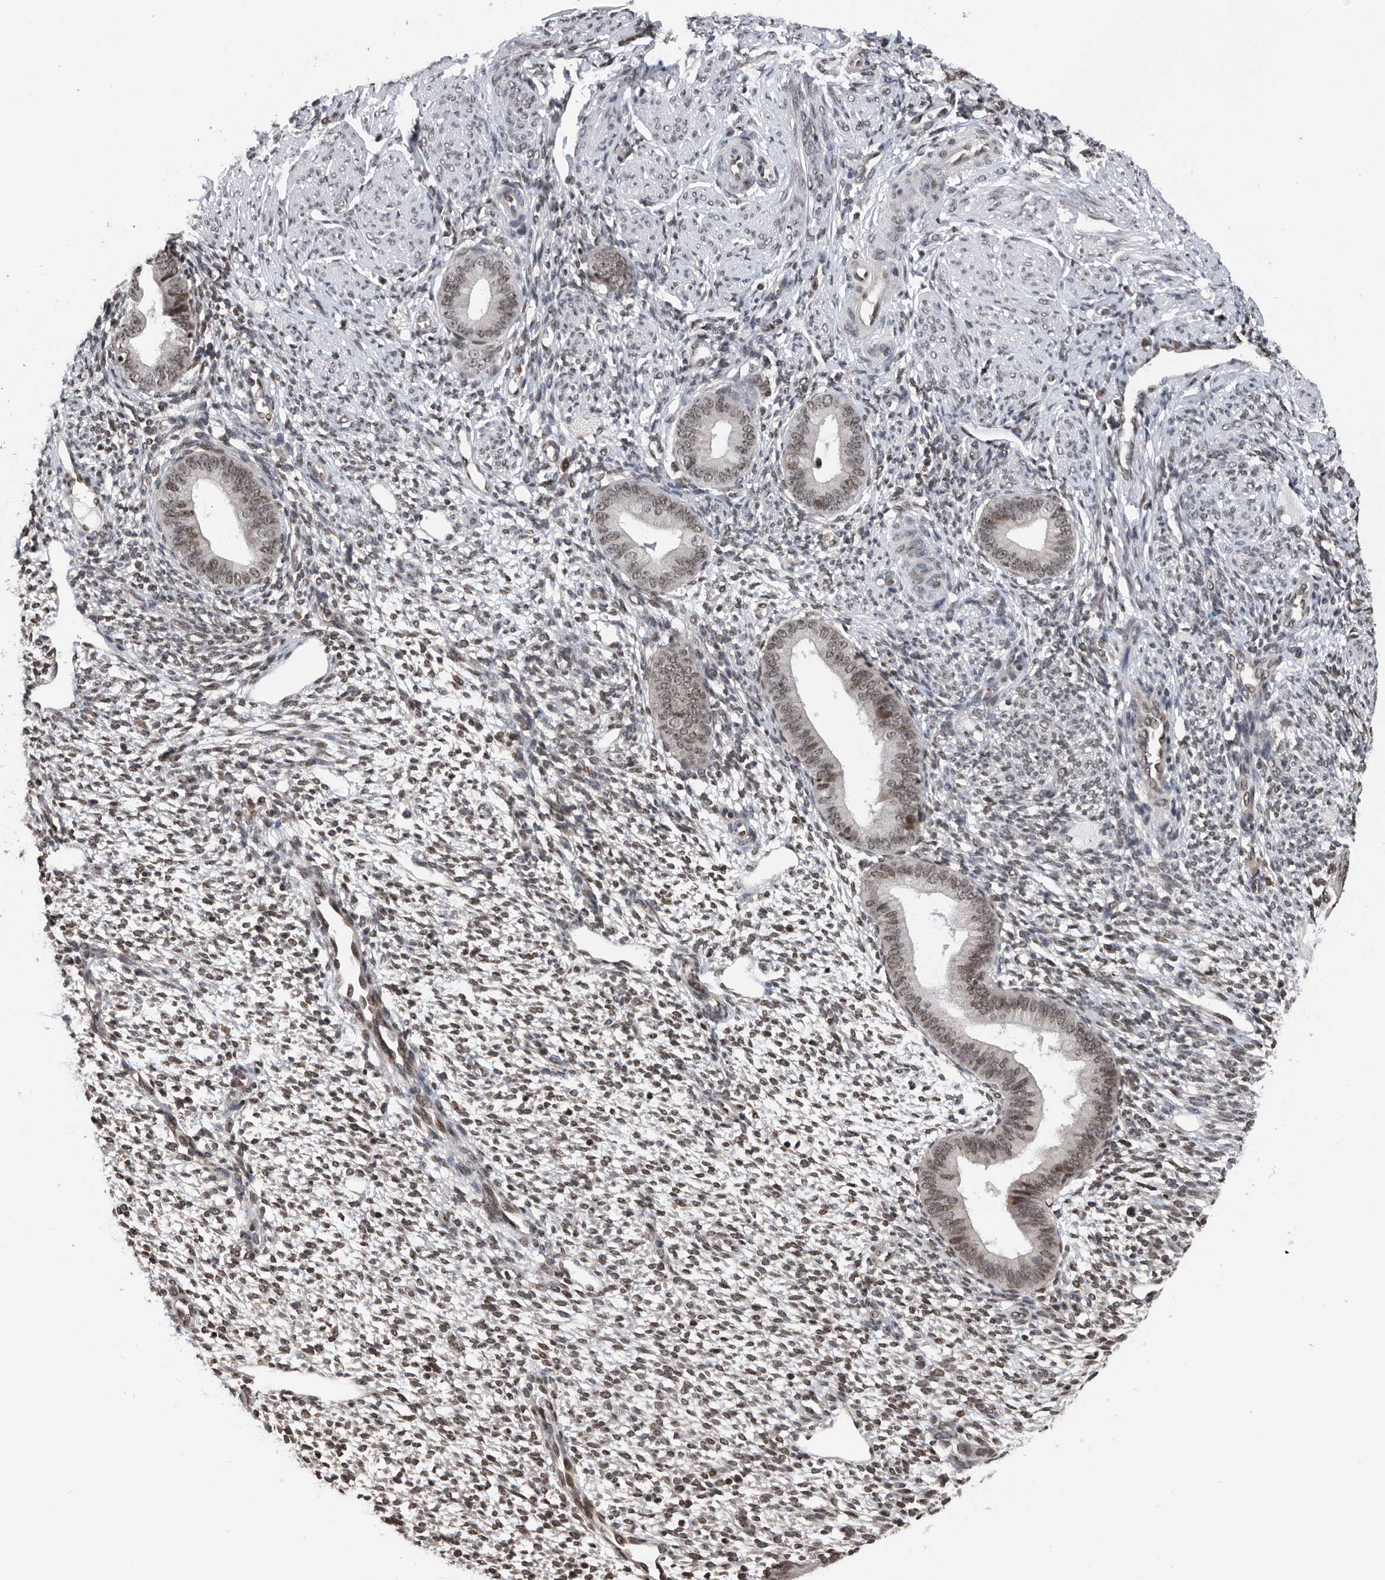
{"staining": {"intensity": "weak", "quantity": "25%-75%", "location": "nuclear"}, "tissue": "endometrium", "cell_type": "Cells in endometrial stroma", "image_type": "normal", "snomed": [{"axis": "morphology", "description": "Normal tissue, NOS"}, {"axis": "topography", "description": "Endometrium"}], "caption": "Immunohistochemical staining of unremarkable endometrium reveals weak nuclear protein positivity in approximately 25%-75% of cells in endometrial stroma. Using DAB (brown) and hematoxylin (blue) stains, captured at high magnification using brightfield microscopy.", "gene": "SNRNP48", "patient": {"sex": "female", "age": 46}}